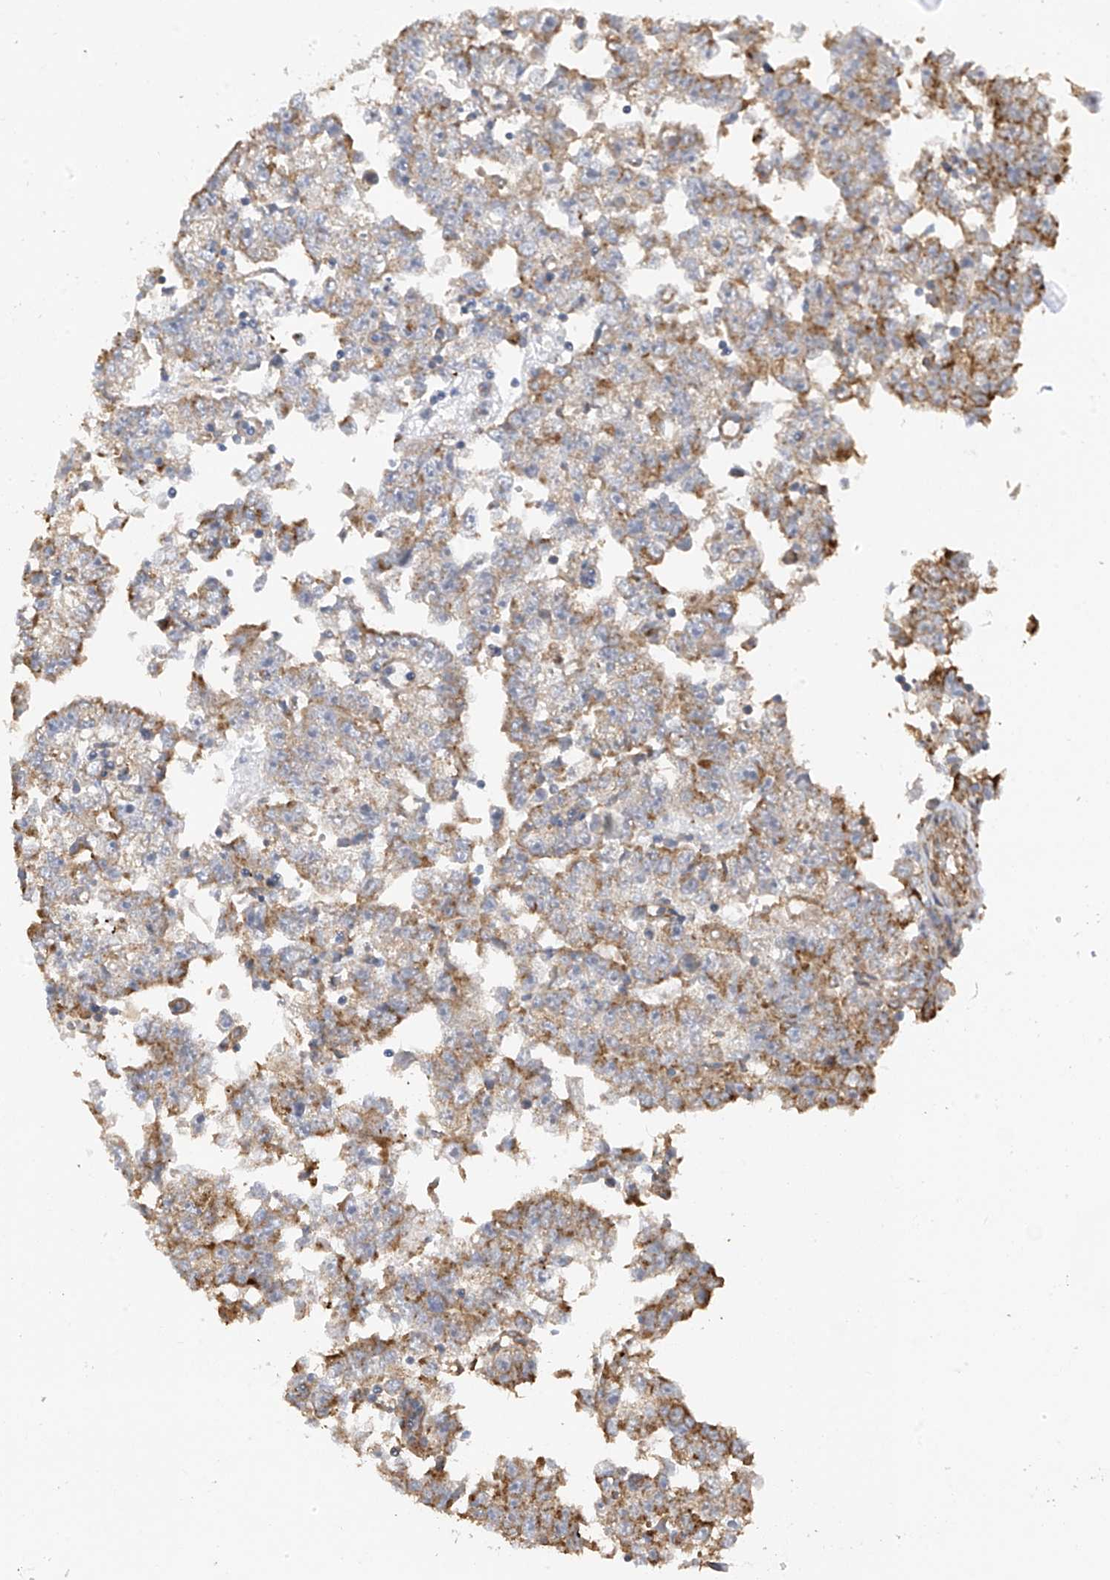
{"staining": {"intensity": "moderate", "quantity": "25%-75%", "location": "cytoplasmic/membranous"}, "tissue": "testis cancer", "cell_type": "Tumor cells", "image_type": "cancer", "snomed": [{"axis": "morphology", "description": "Carcinoma, Embryonal, NOS"}, {"axis": "topography", "description": "Testis"}], "caption": "DAB immunohistochemical staining of testis cancer (embryonal carcinoma) displays moderate cytoplasmic/membranous protein expression in about 25%-75% of tumor cells.", "gene": "ZNF189", "patient": {"sex": "male", "age": 25}}